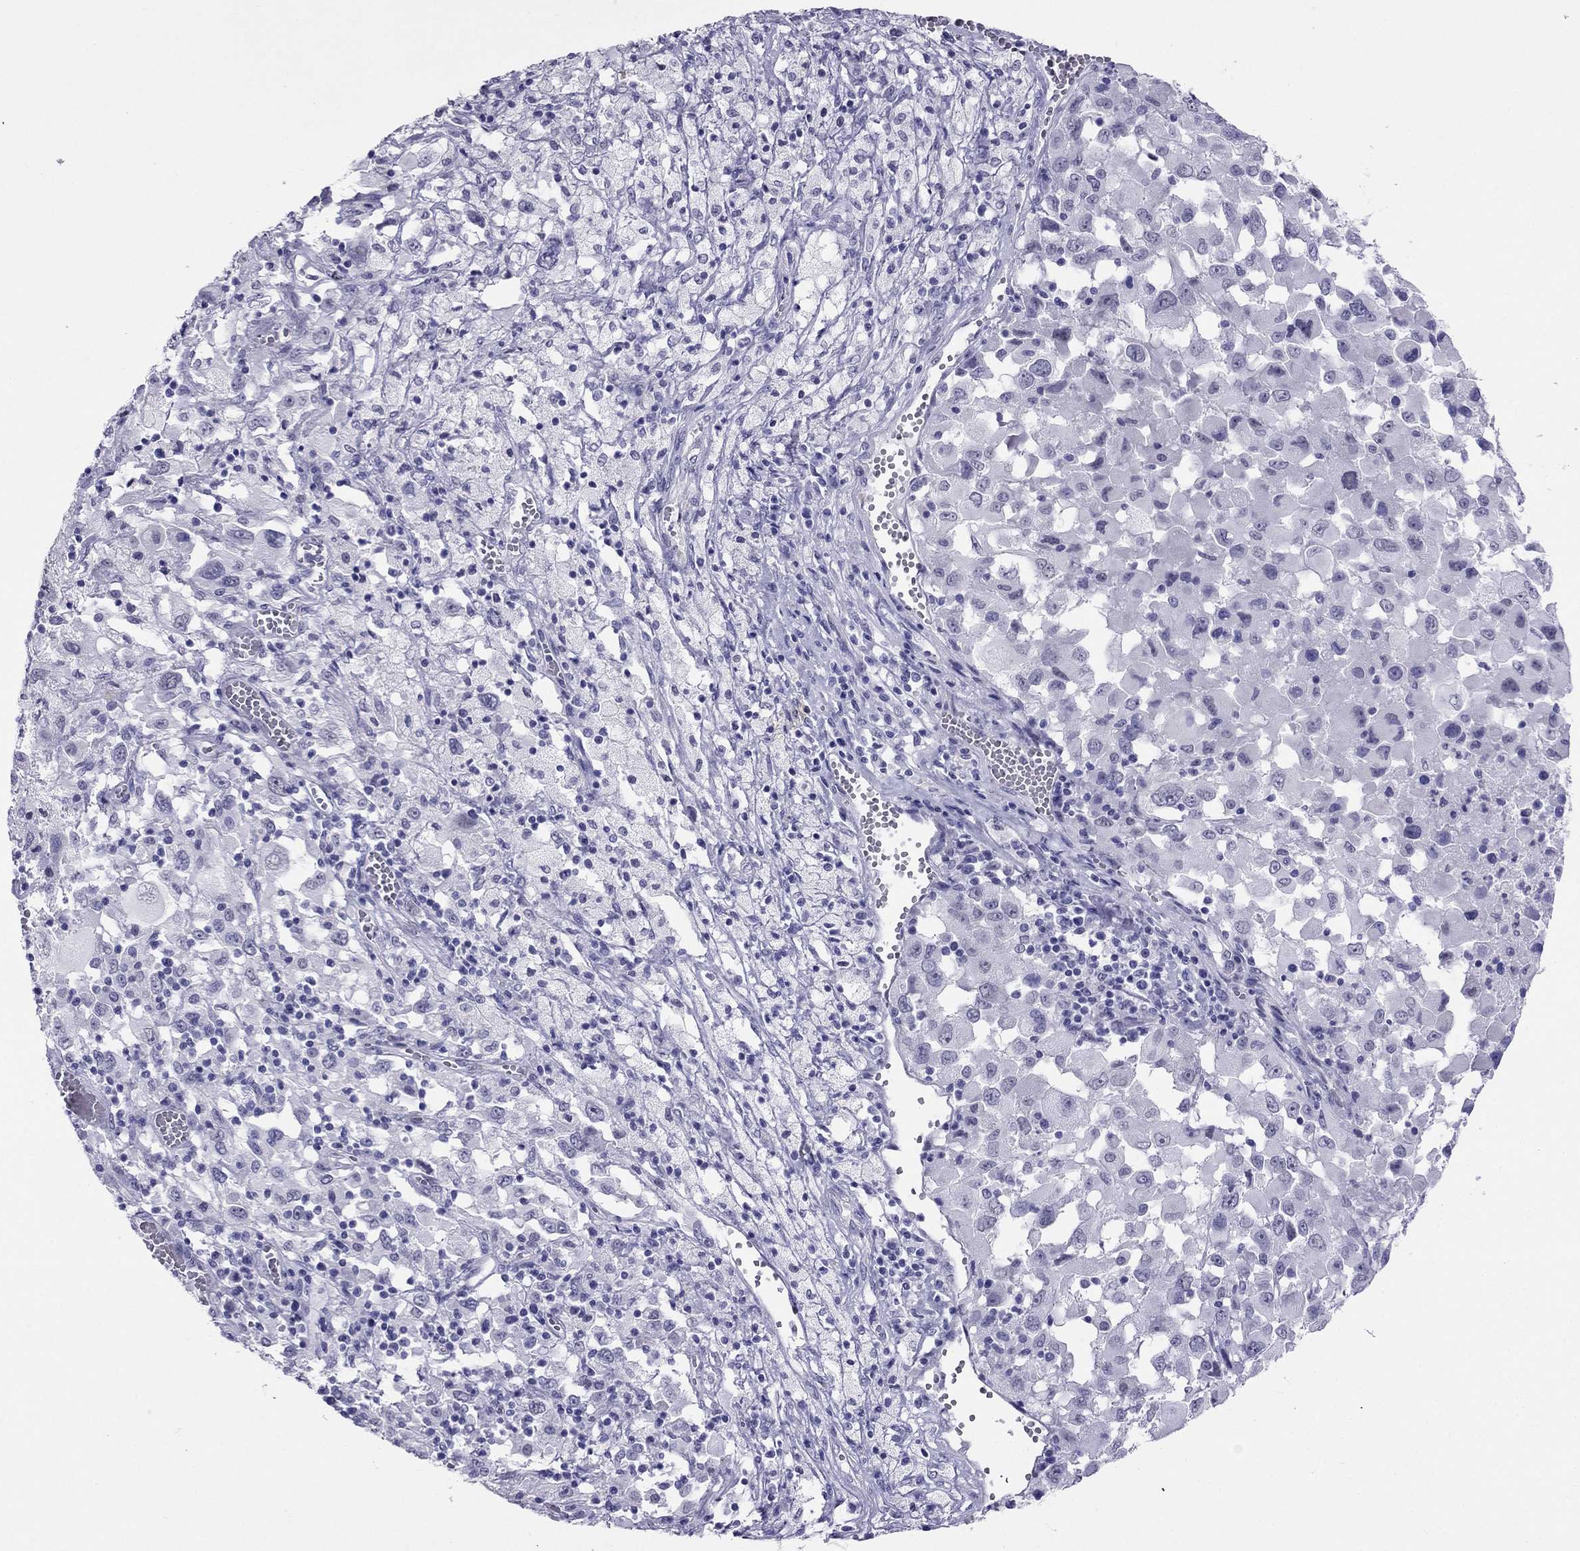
{"staining": {"intensity": "negative", "quantity": "none", "location": "none"}, "tissue": "melanoma", "cell_type": "Tumor cells", "image_type": "cancer", "snomed": [{"axis": "morphology", "description": "Malignant melanoma, Metastatic site"}, {"axis": "topography", "description": "Soft tissue"}], "caption": "Photomicrograph shows no protein staining in tumor cells of malignant melanoma (metastatic site) tissue.", "gene": "CROCC2", "patient": {"sex": "male", "age": 50}}